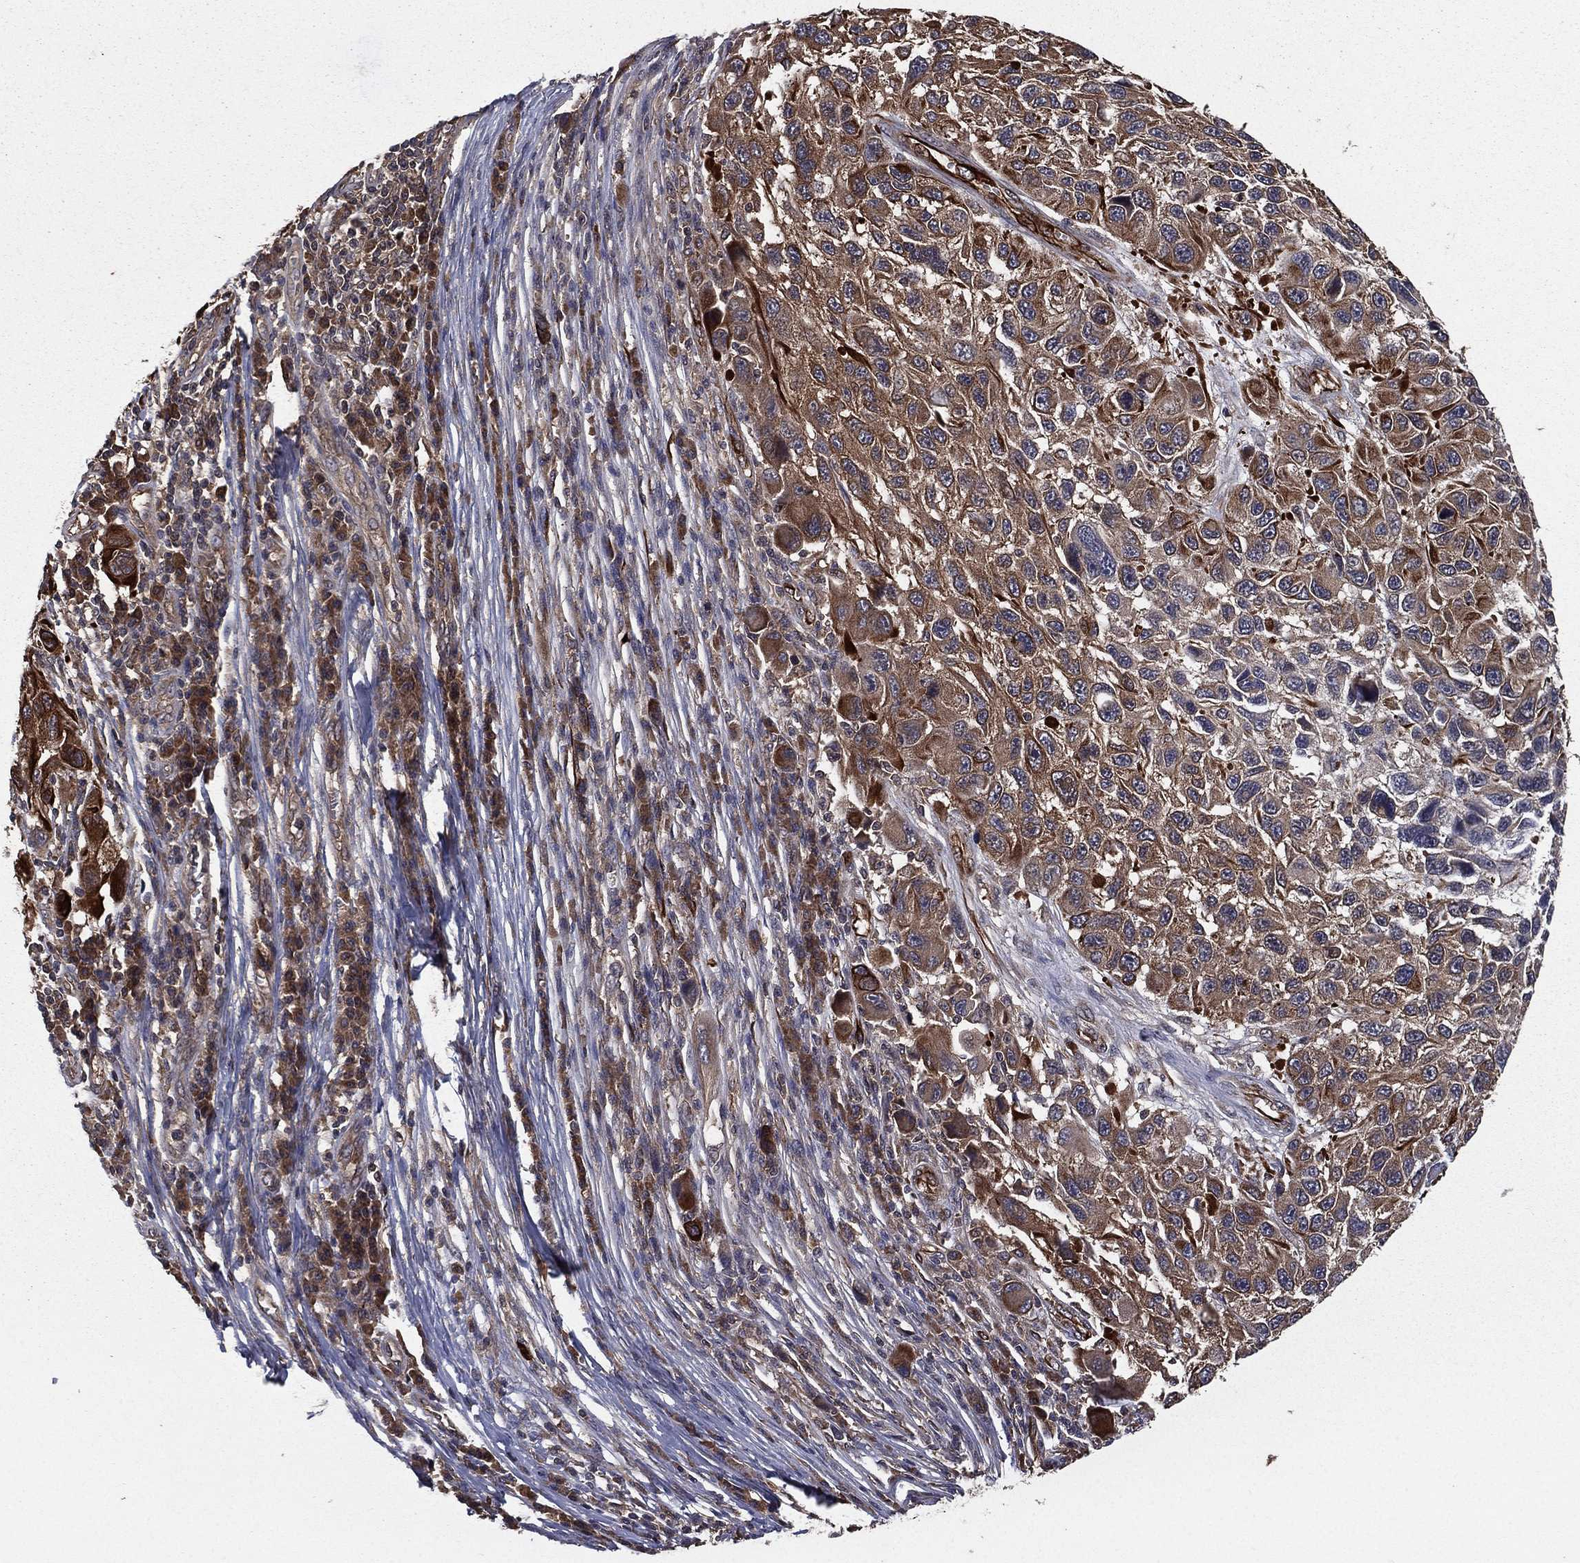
{"staining": {"intensity": "moderate", "quantity": "<25%", "location": "cytoplasmic/membranous"}, "tissue": "melanoma", "cell_type": "Tumor cells", "image_type": "cancer", "snomed": [{"axis": "morphology", "description": "Malignant melanoma, NOS"}, {"axis": "topography", "description": "Skin"}], "caption": "DAB (3,3'-diaminobenzidine) immunohistochemical staining of malignant melanoma demonstrates moderate cytoplasmic/membranous protein staining in approximately <25% of tumor cells.", "gene": "CERT1", "patient": {"sex": "male", "age": 53}}